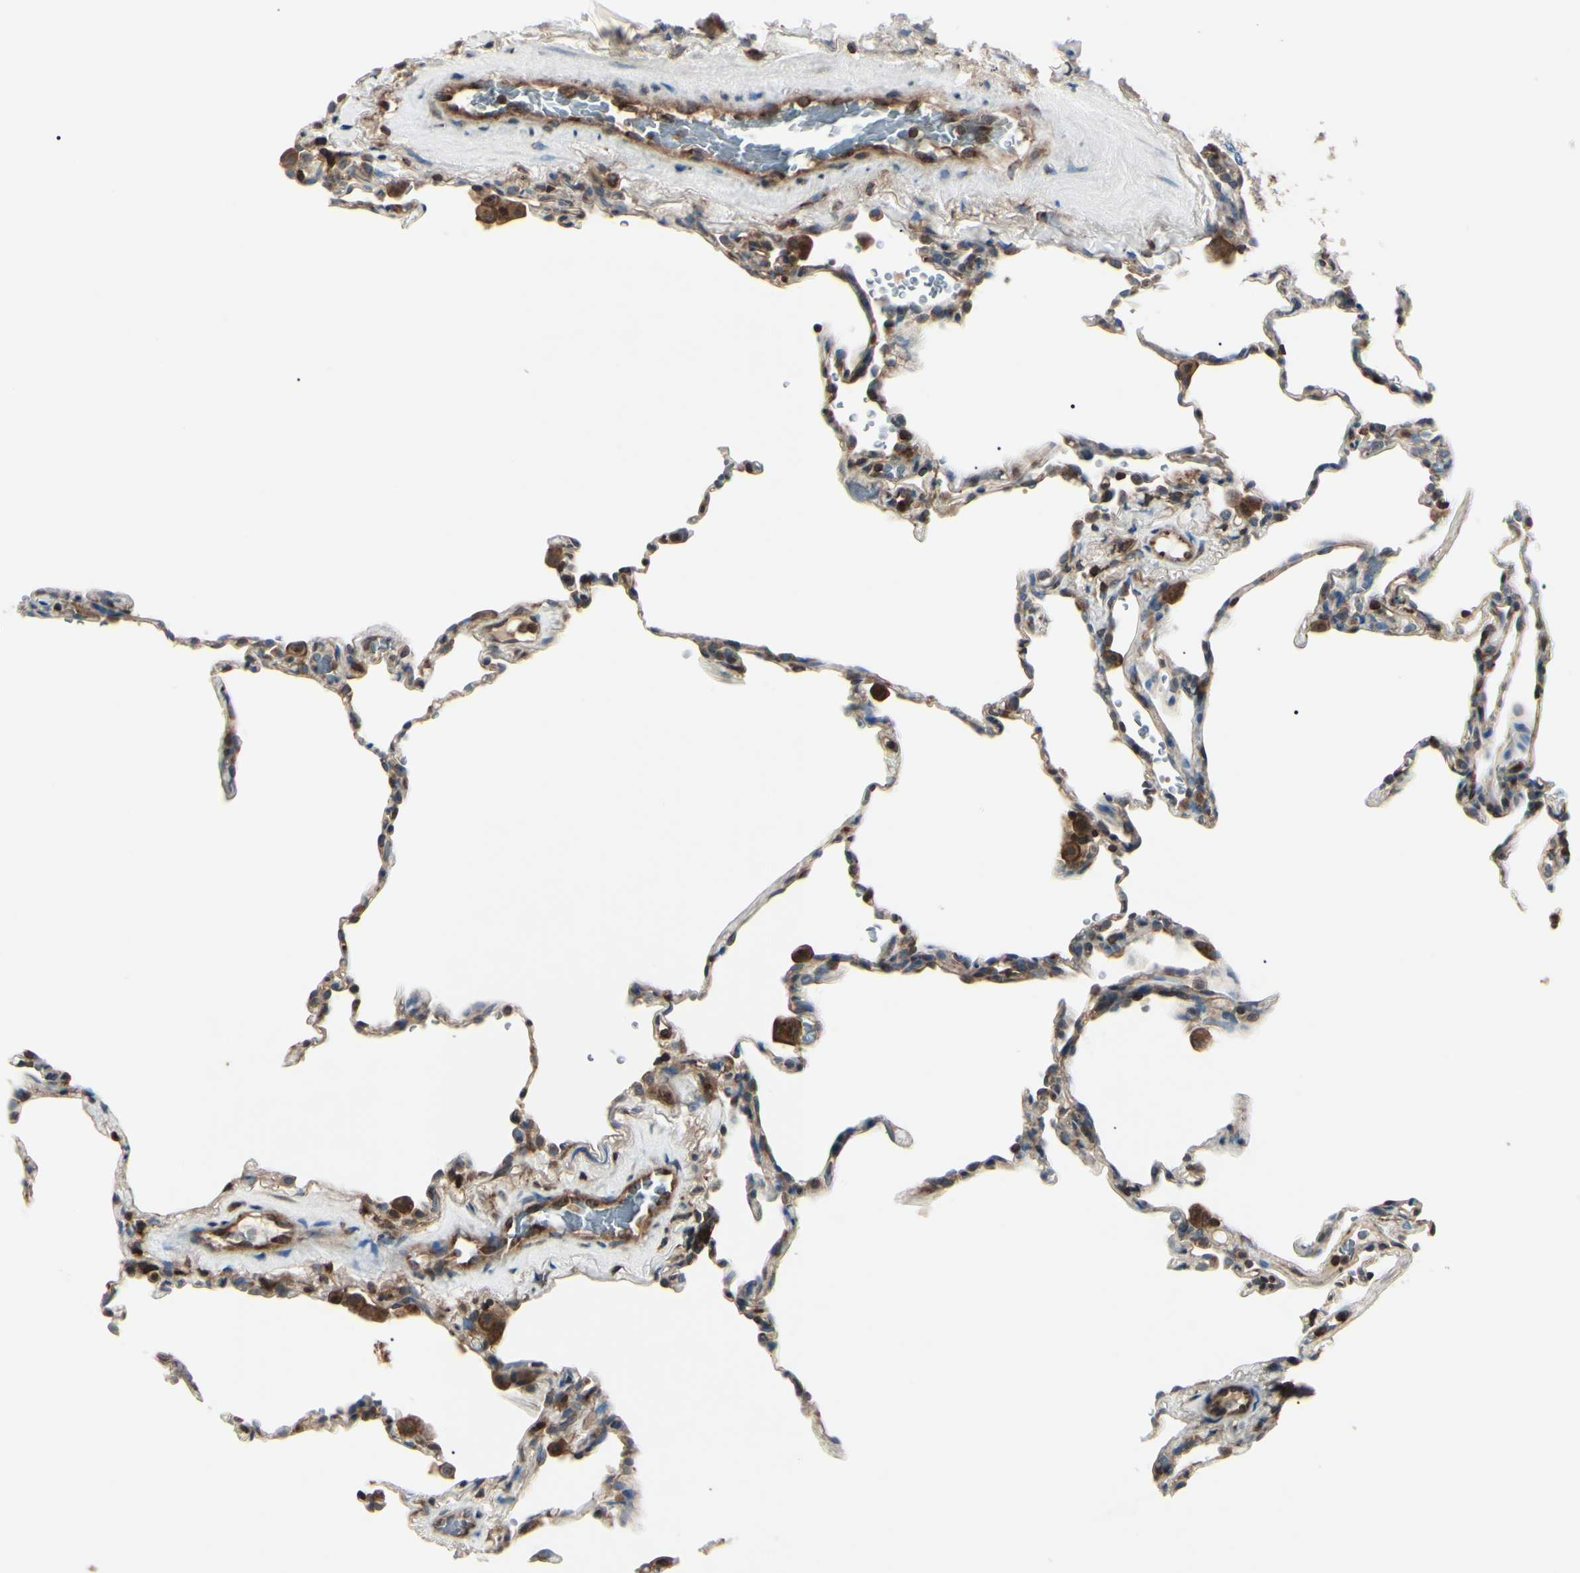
{"staining": {"intensity": "weak", "quantity": "25%-75%", "location": "cytoplasmic/membranous"}, "tissue": "lung", "cell_type": "Alveolar cells", "image_type": "normal", "snomed": [{"axis": "morphology", "description": "Normal tissue, NOS"}, {"axis": "topography", "description": "Lung"}], "caption": "Immunohistochemistry (IHC) of benign human lung shows low levels of weak cytoplasmic/membranous staining in about 25%-75% of alveolar cells.", "gene": "MAPRE1", "patient": {"sex": "male", "age": 59}}